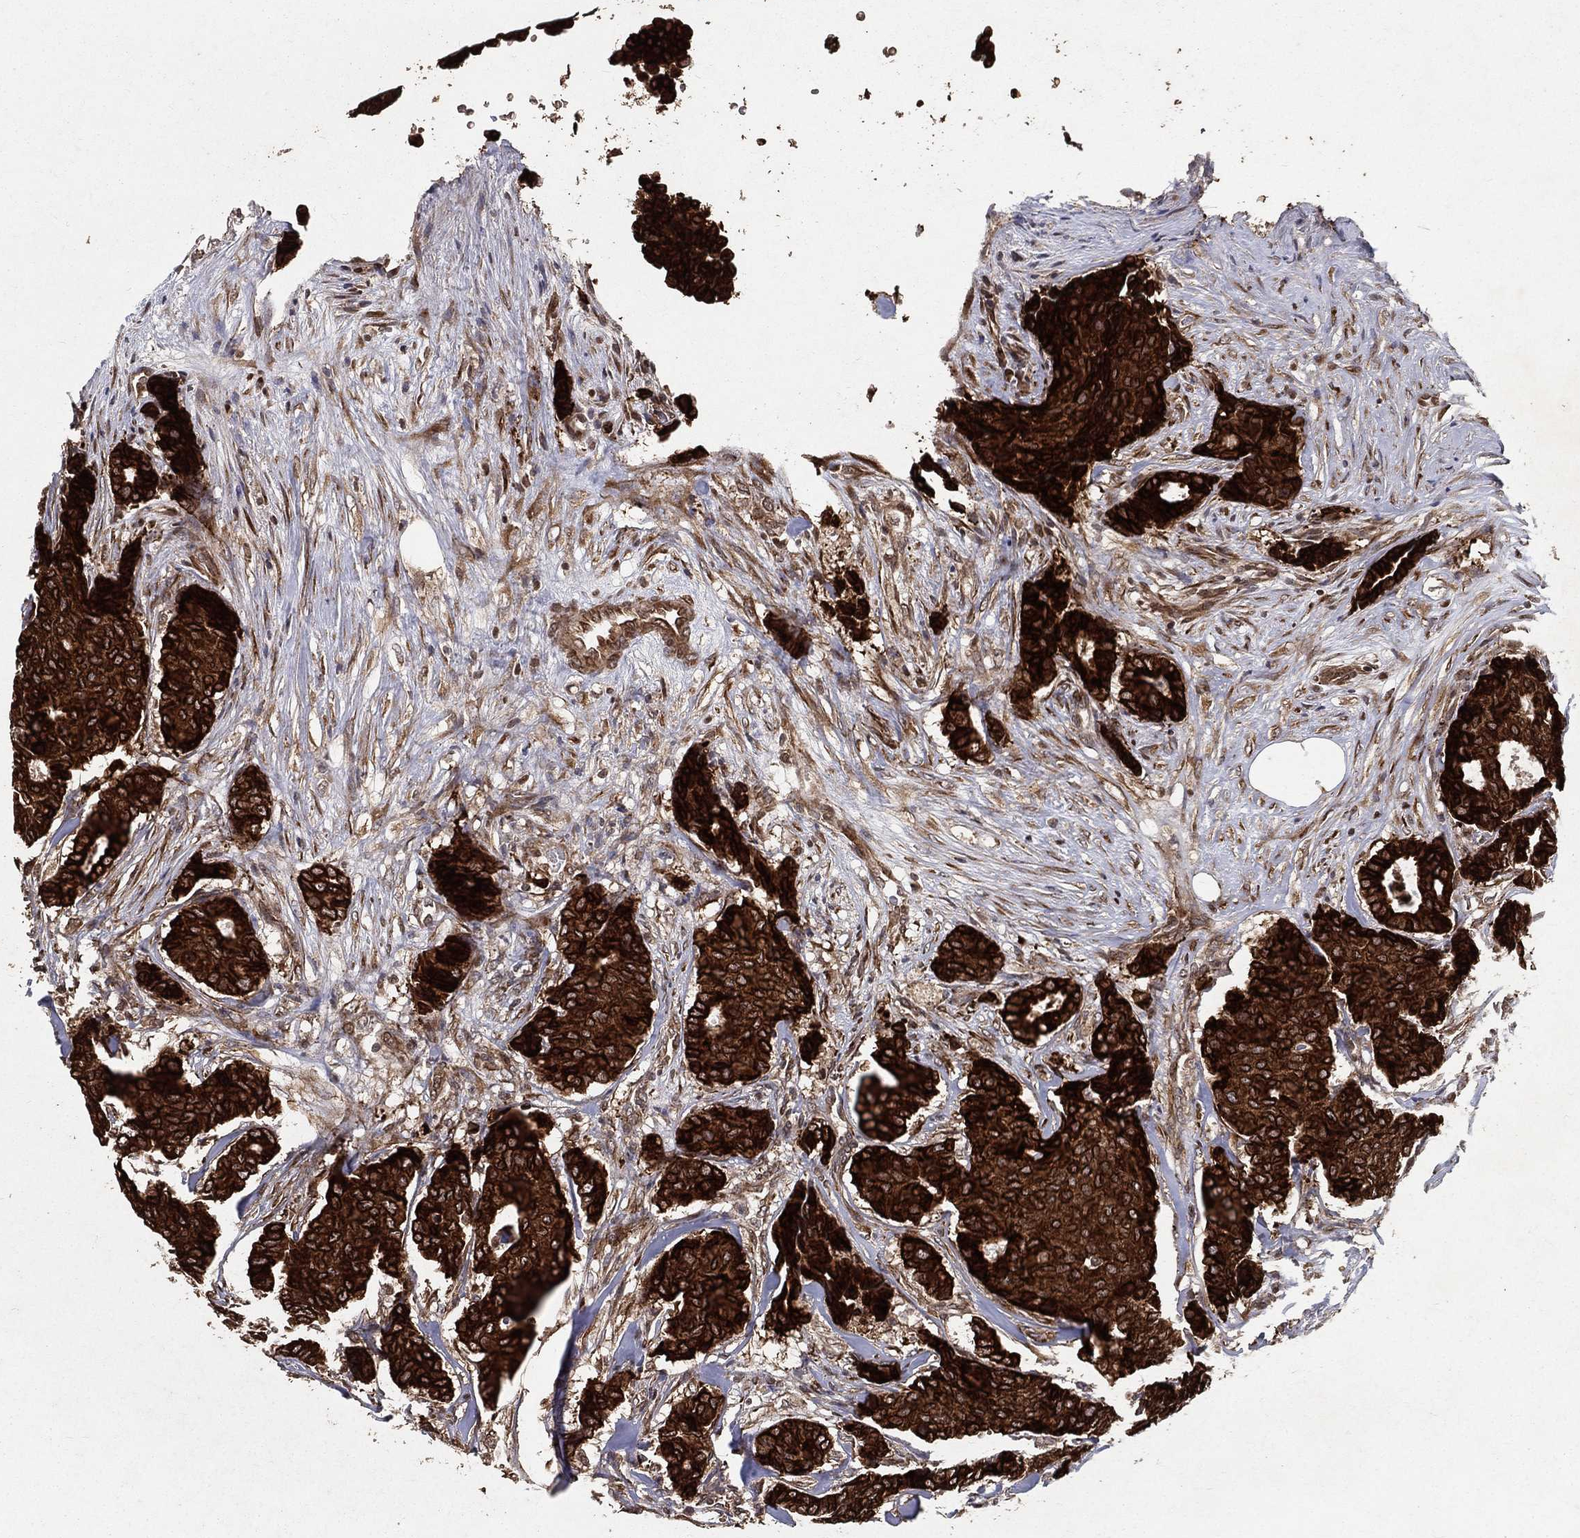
{"staining": {"intensity": "strong", "quantity": ">75%", "location": "cytoplasmic/membranous"}, "tissue": "breast cancer", "cell_type": "Tumor cells", "image_type": "cancer", "snomed": [{"axis": "morphology", "description": "Duct carcinoma"}, {"axis": "topography", "description": "Breast"}], "caption": "A photomicrograph showing strong cytoplasmic/membranous staining in about >75% of tumor cells in breast cancer (intraductal carcinoma), as visualized by brown immunohistochemical staining.", "gene": "CERS2", "patient": {"sex": "female", "age": 75}}